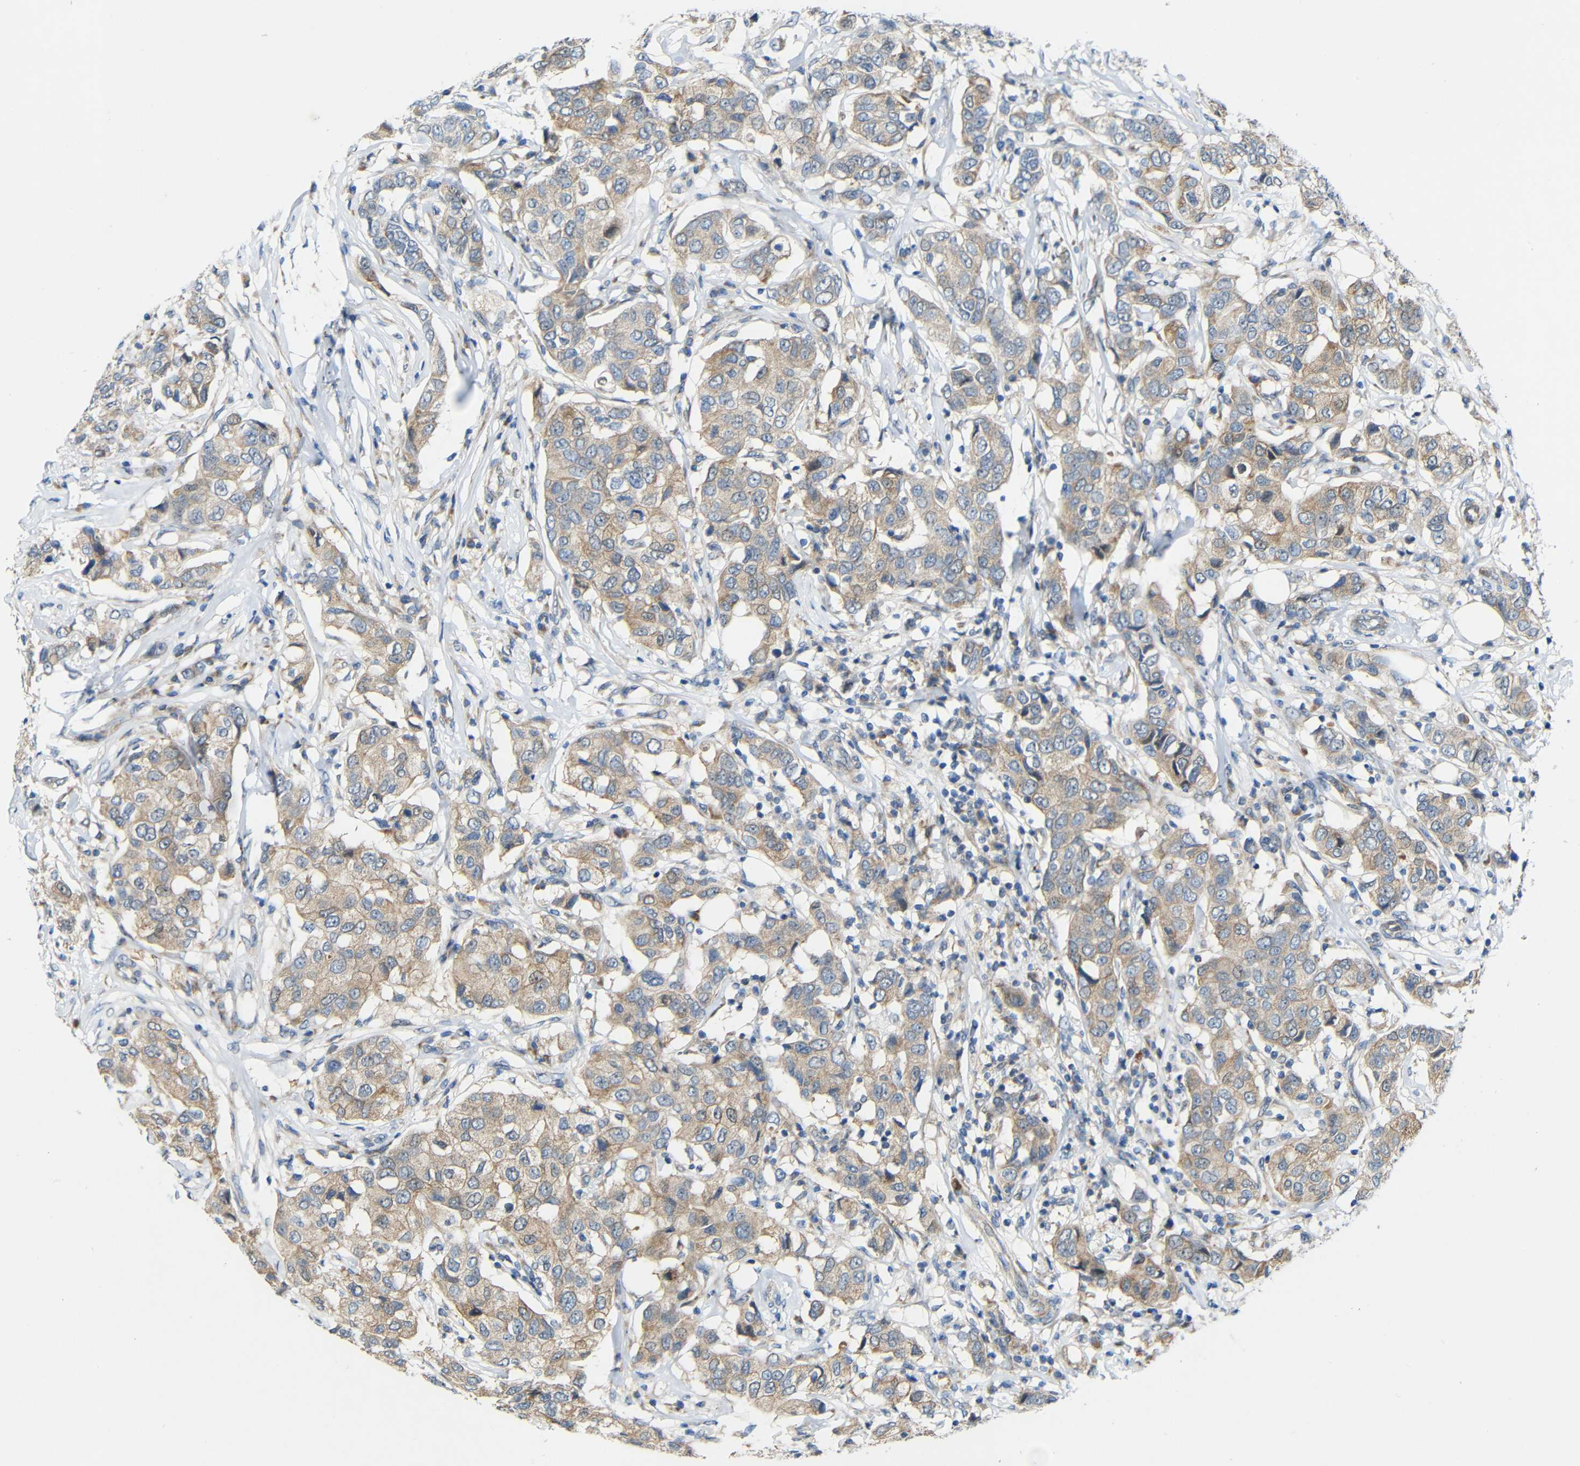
{"staining": {"intensity": "weak", "quantity": ">75%", "location": "cytoplasmic/membranous"}, "tissue": "breast cancer", "cell_type": "Tumor cells", "image_type": "cancer", "snomed": [{"axis": "morphology", "description": "Duct carcinoma"}, {"axis": "topography", "description": "Breast"}], "caption": "Brown immunohistochemical staining in infiltrating ductal carcinoma (breast) reveals weak cytoplasmic/membranous staining in approximately >75% of tumor cells.", "gene": "TMEM25", "patient": {"sex": "female", "age": 80}}